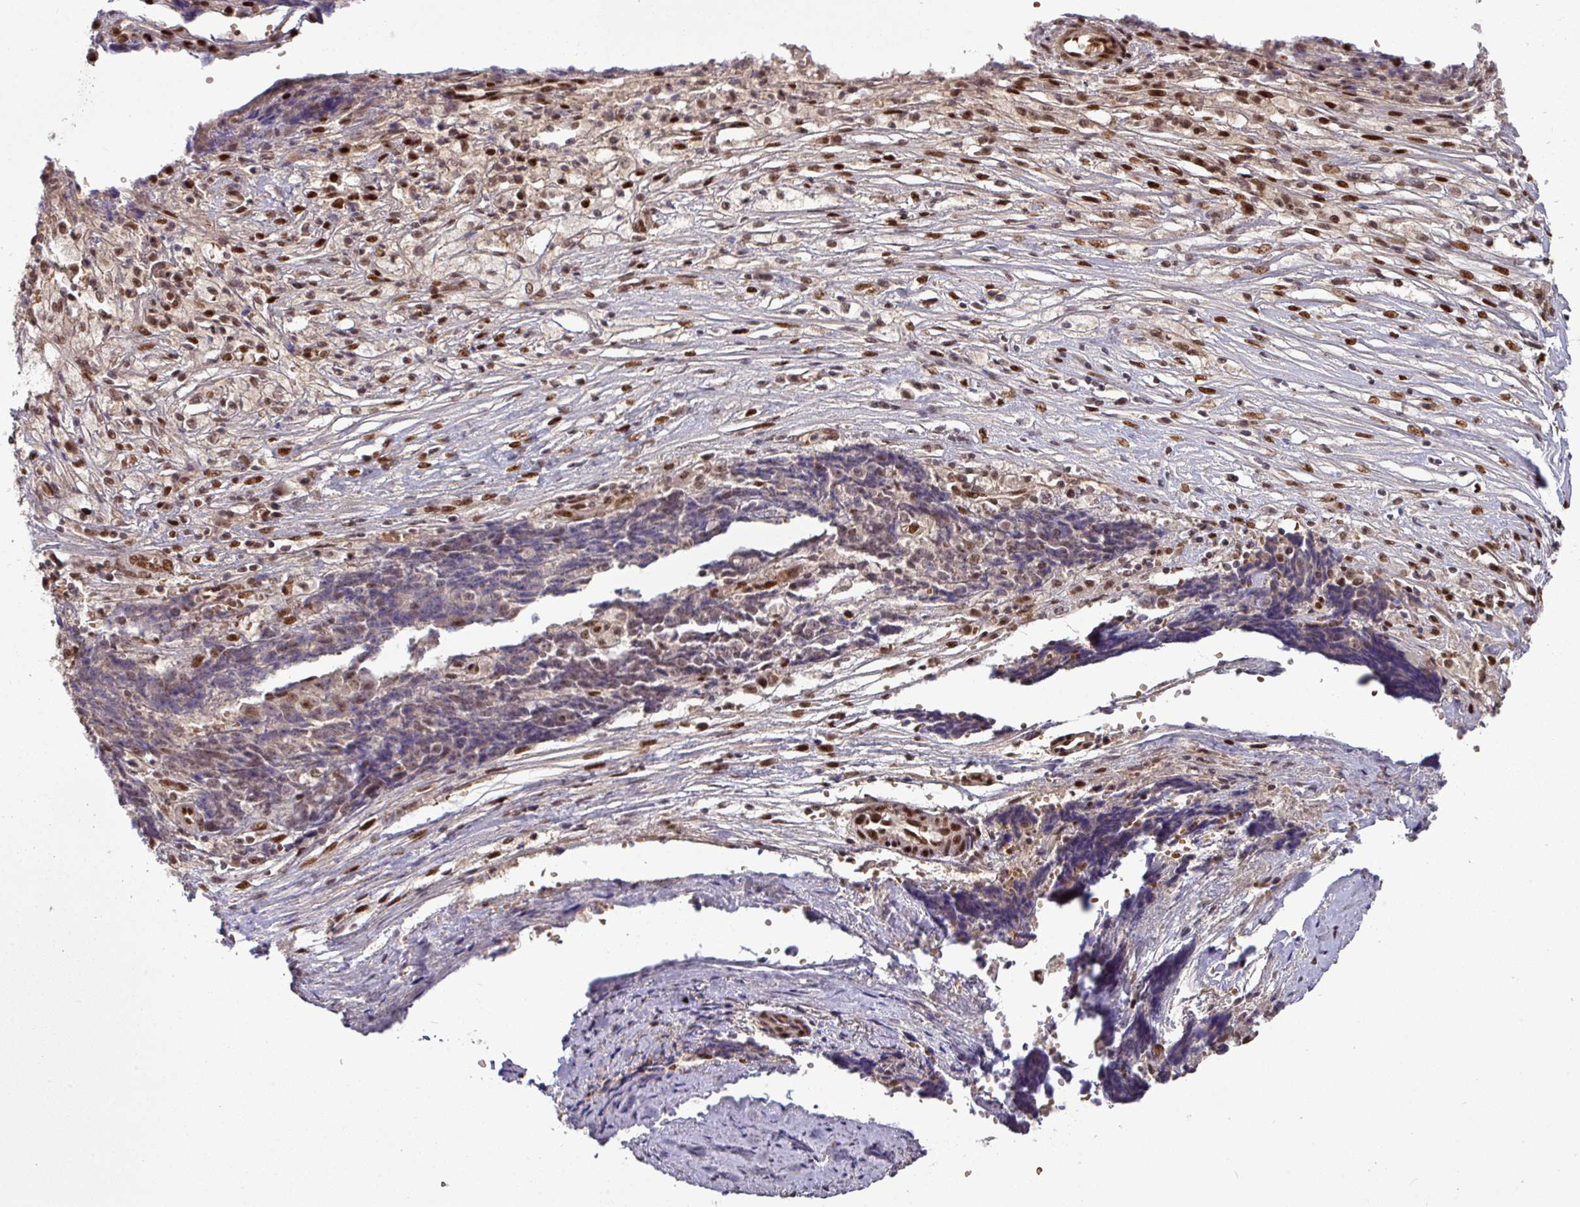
{"staining": {"intensity": "weak", "quantity": "<25%", "location": "nuclear"}, "tissue": "ovarian cancer", "cell_type": "Tumor cells", "image_type": "cancer", "snomed": [{"axis": "morphology", "description": "Carcinoma, endometroid"}, {"axis": "topography", "description": "Ovary"}], "caption": "A high-resolution histopathology image shows immunohistochemistry staining of ovarian cancer, which displays no significant expression in tumor cells.", "gene": "CIC", "patient": {"sex": "female", "age": 42}}